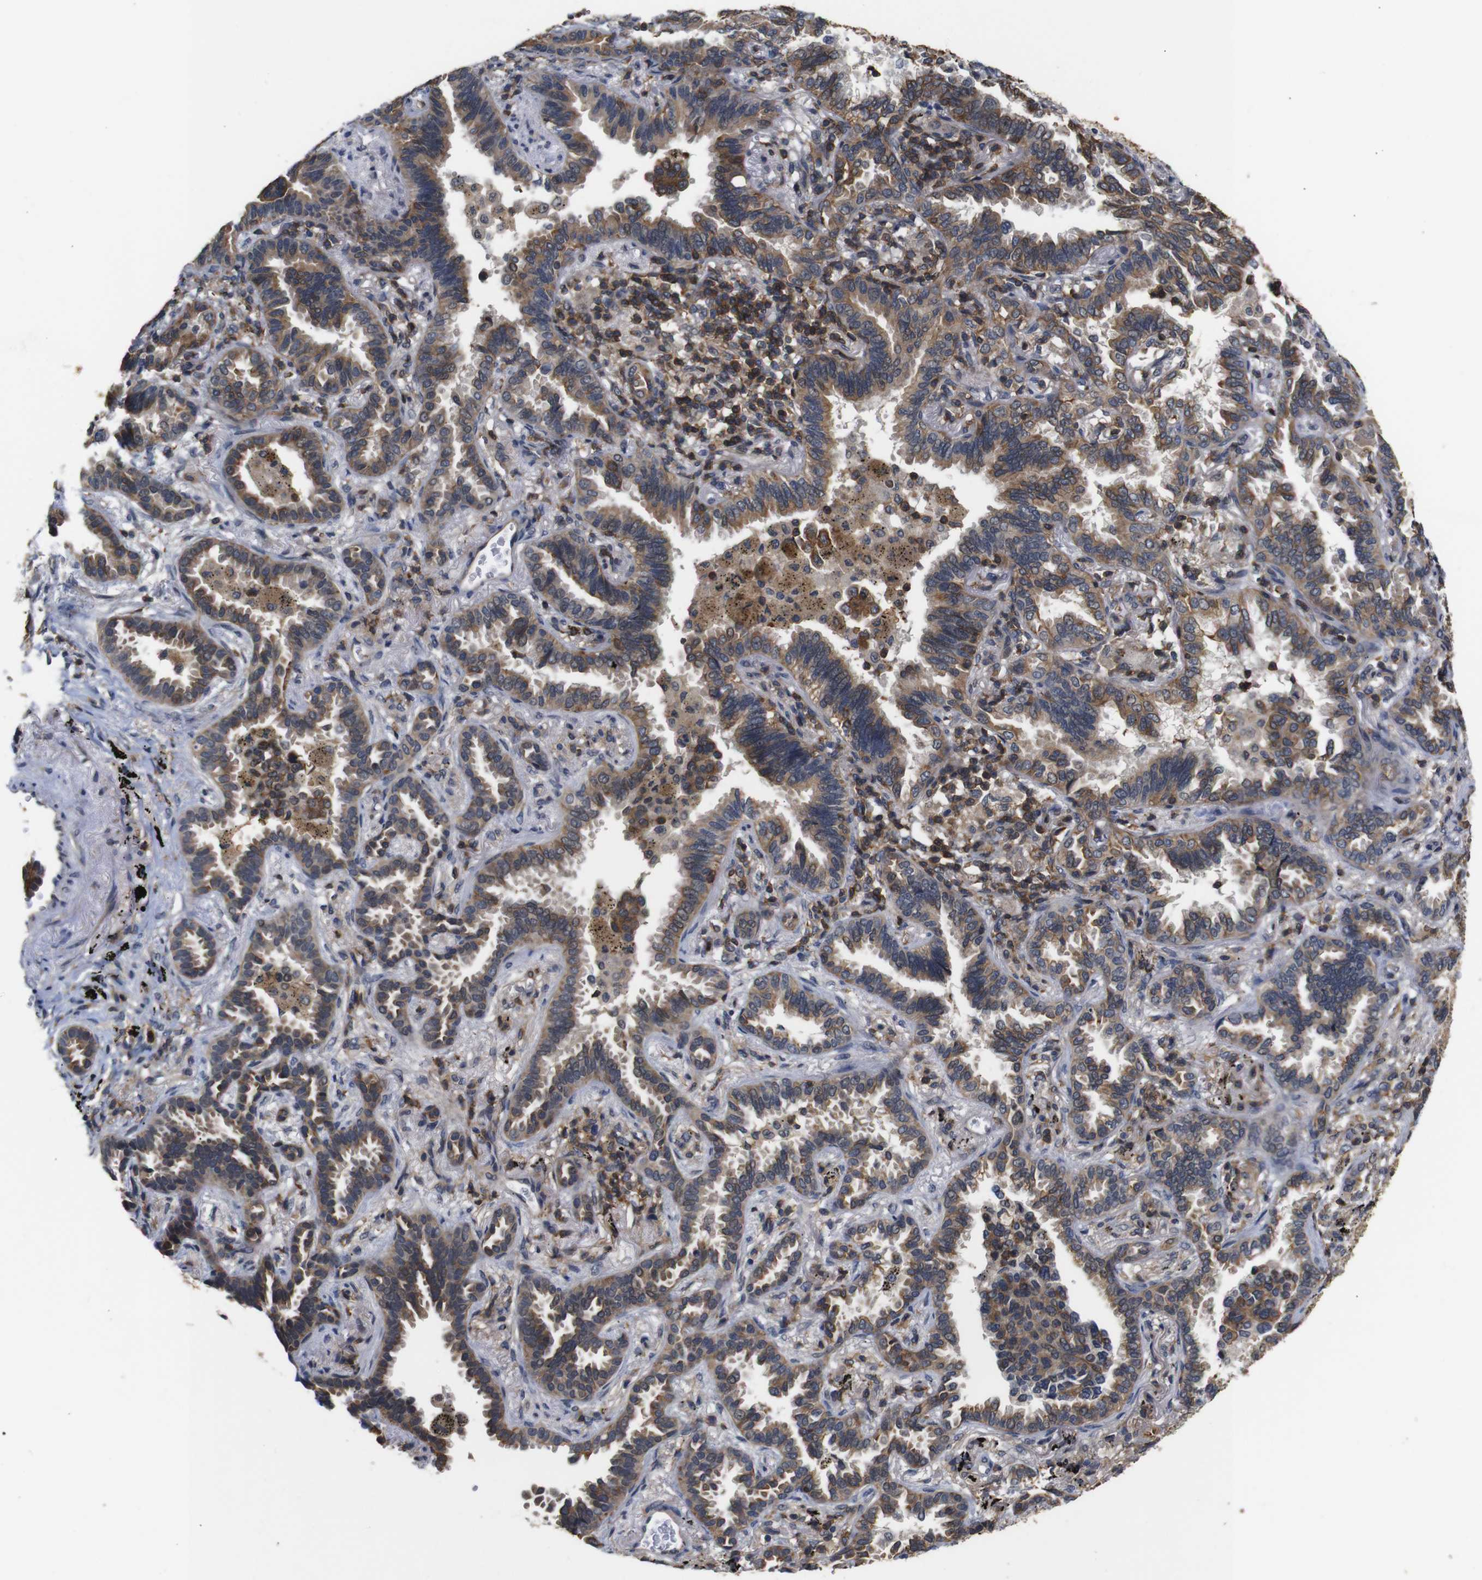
{"staining": {"intensity": "moderate", "quantity": ">75%", "location": "cytoplasmic/membranous"}, "tissue": "lung cancer", "cell_type": "Tumor cells", "image_type": "cancer", "snomed": [{"axis": "morphology", "description": "Normal tissue, NOS"}, {"axis": "morphology", "description": "Adenocarcinoma, NOS"}, {"axis": "topography", "description": "Lung"}], "caption": "IHC of lung cancer (adenocarcinoma) reveals medium levels of moderate cytoplasmic/membranous staining in about >75% of tumor cells.", "gene": "BRWD3", "patient": {"sex": "male", "age": 59}}